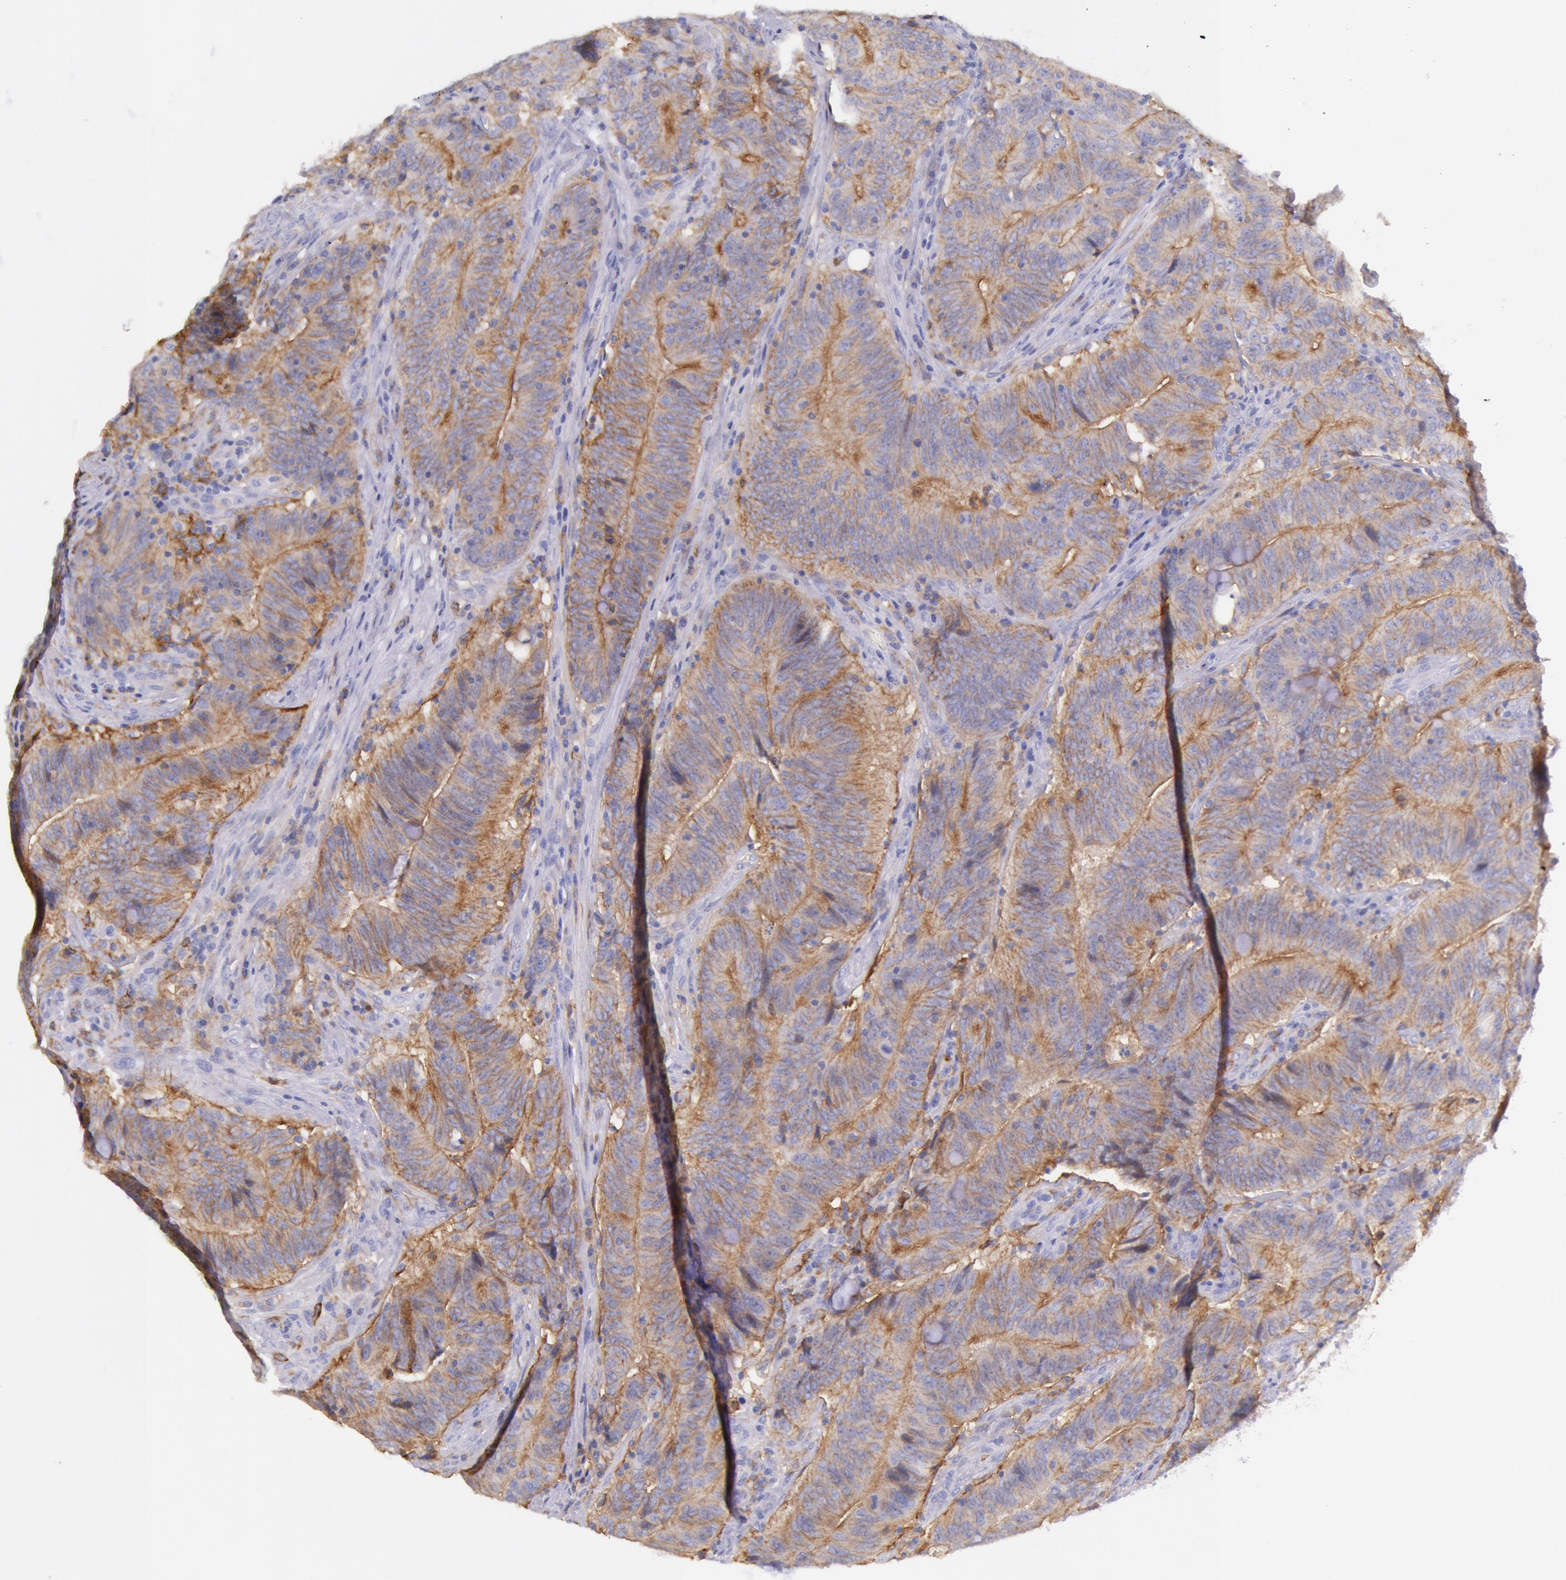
{"staining": {"intensity": "weak", "quantity": ">75%", "location": "cytoplasmic/membranous"}, "tissue": "colorectal cancer", "cell_type": "Tumor cells", "image_type": "cancer", "snomed": [{"axis": "morphology", "description": "Adenocarcinoma, NOS"}, {"axis": "topography", "description": "Colon"}], "caption": "Colorectal cancer stained with a brown dye displays weak cytoplasmic/membranous positive staining in approximately >75% of tumor cells.", "gene": "LYN", "patient": {"sex": "male", "age": 54}}